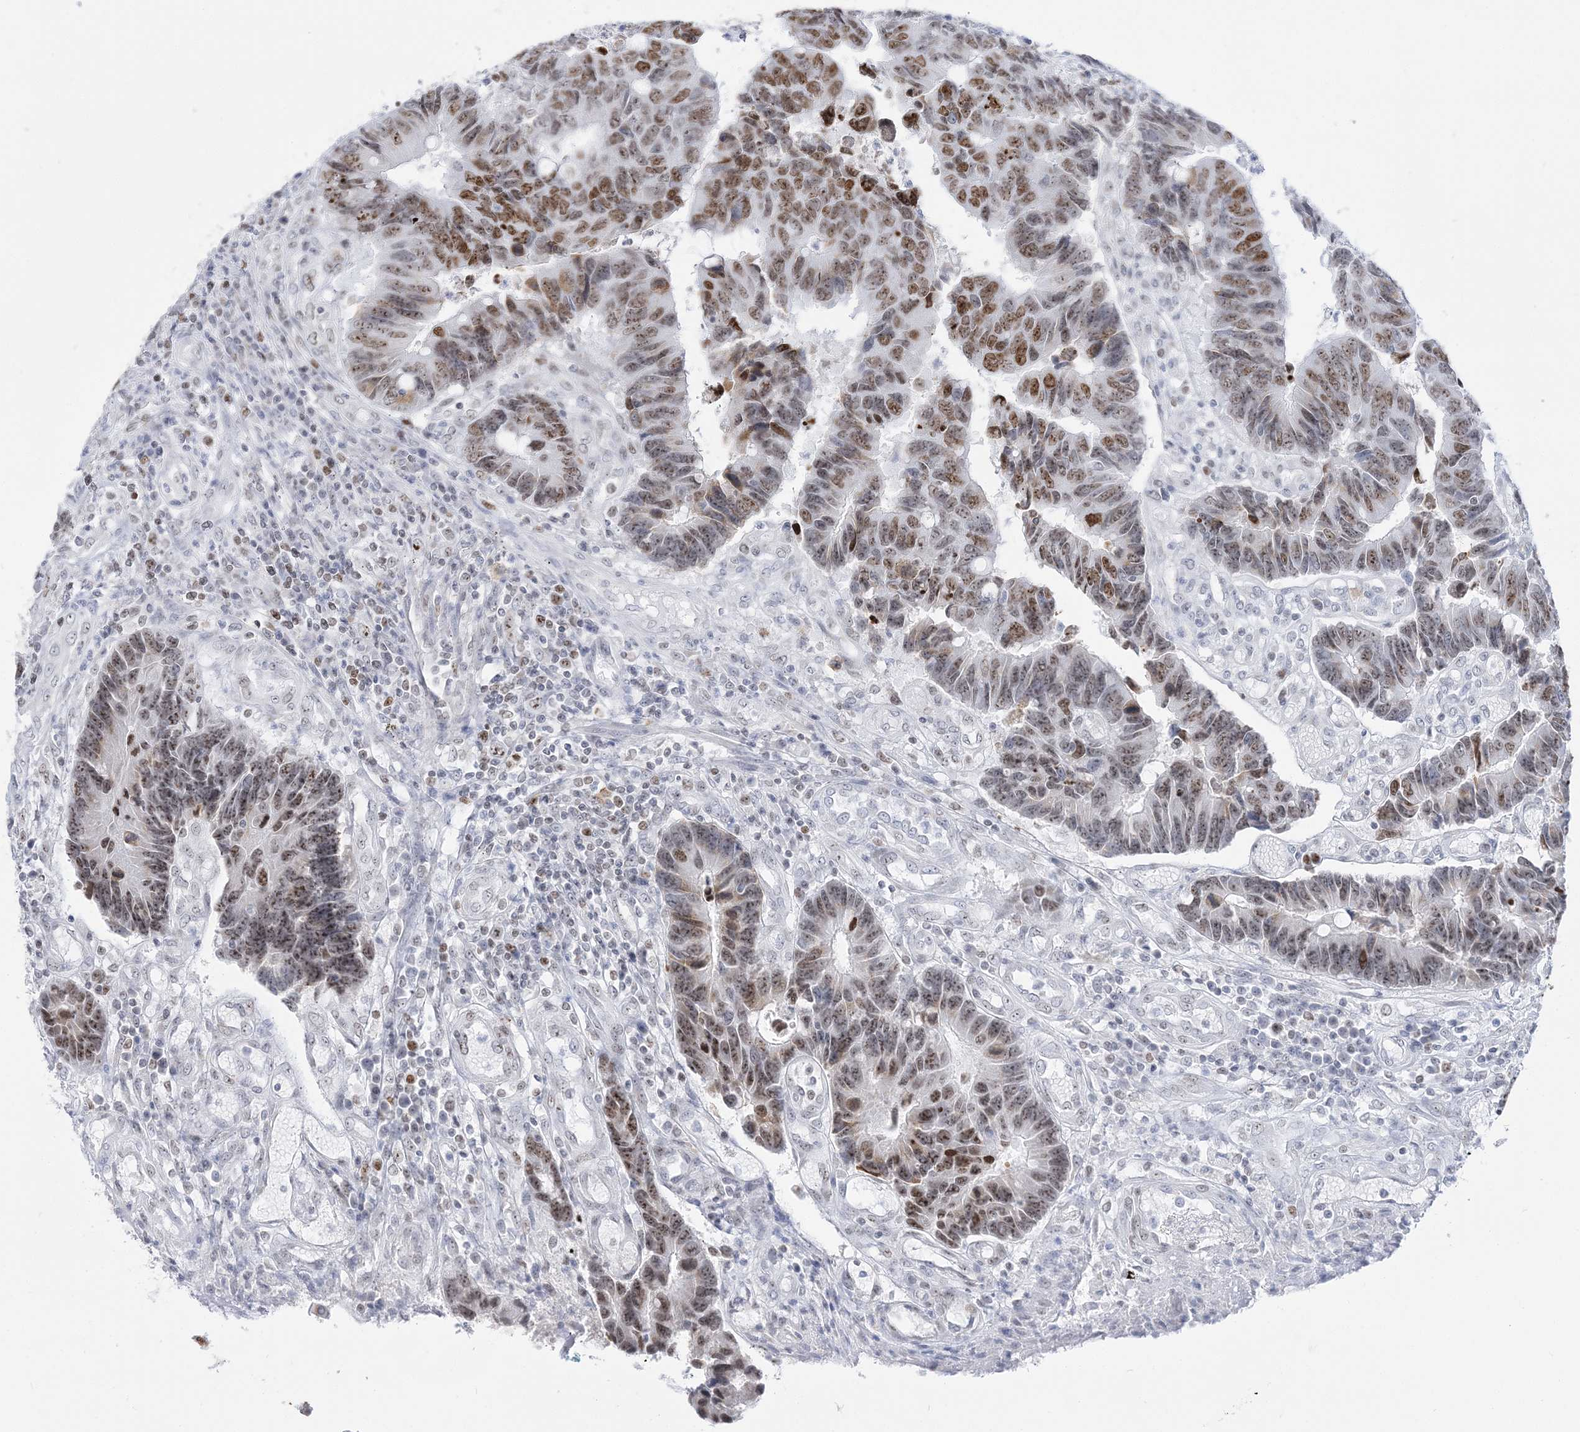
{"staining": {"intensity": "moderate", "quantity": ">75%", "location": "nuclear"}, "tissue": "colorectal cancer", "cell_type": "Tumor cells", "image_type": "cancer", "snomed": [{"axis": "morphology", "description": "Adenocarcinoma, NOS"}, {"axis": "topography", "description": "Rectum"}], "caption": "Adenocarcinoma (colorectal) was stained to show a protein in brown. There is medium levels of moderate nuclear expression in approximately >75% of tumor cells.", "gene": "DDX21", "patient": {"sex": "male", "age": 84}}